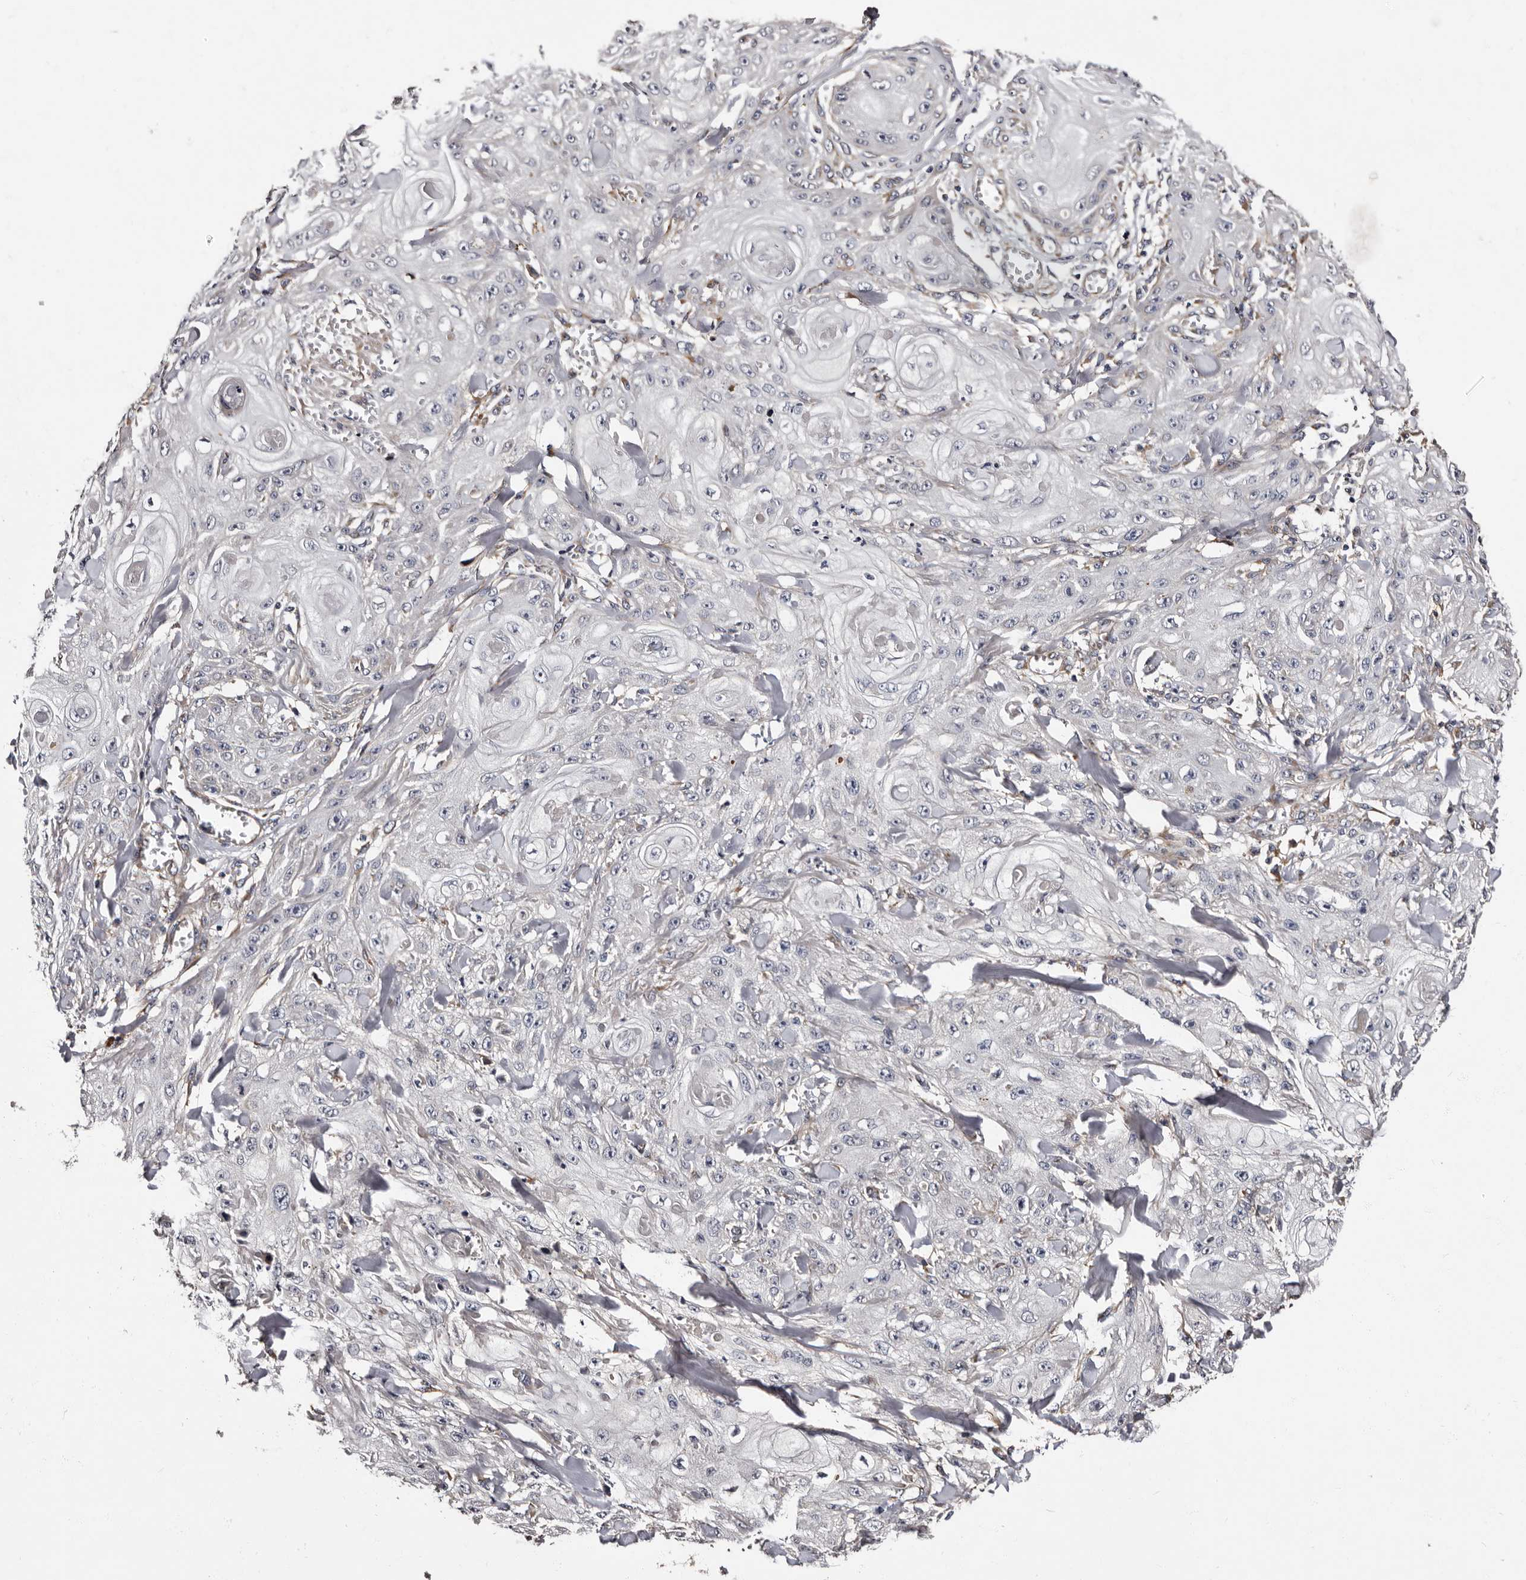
{"staining": {"intensity": "negative", "quantity": "none", "location": "none"}, "tissue": "skin cancer", "cell_type": "Tumor cells", "image_type": "cancer", "snomed": [{"axis": "morphology", "description": "Squamous cell carcinoma, NOS"}, {"axis": "topography", "description": "Skin"}], "caption": "This is a image of immunohistochemistry (IHC) staining of squamous cell carcinoma (skin), which shows no staining in tumor cells.", "gene": "ADCK5", "patient": {"sex": "male", "age": 74}}